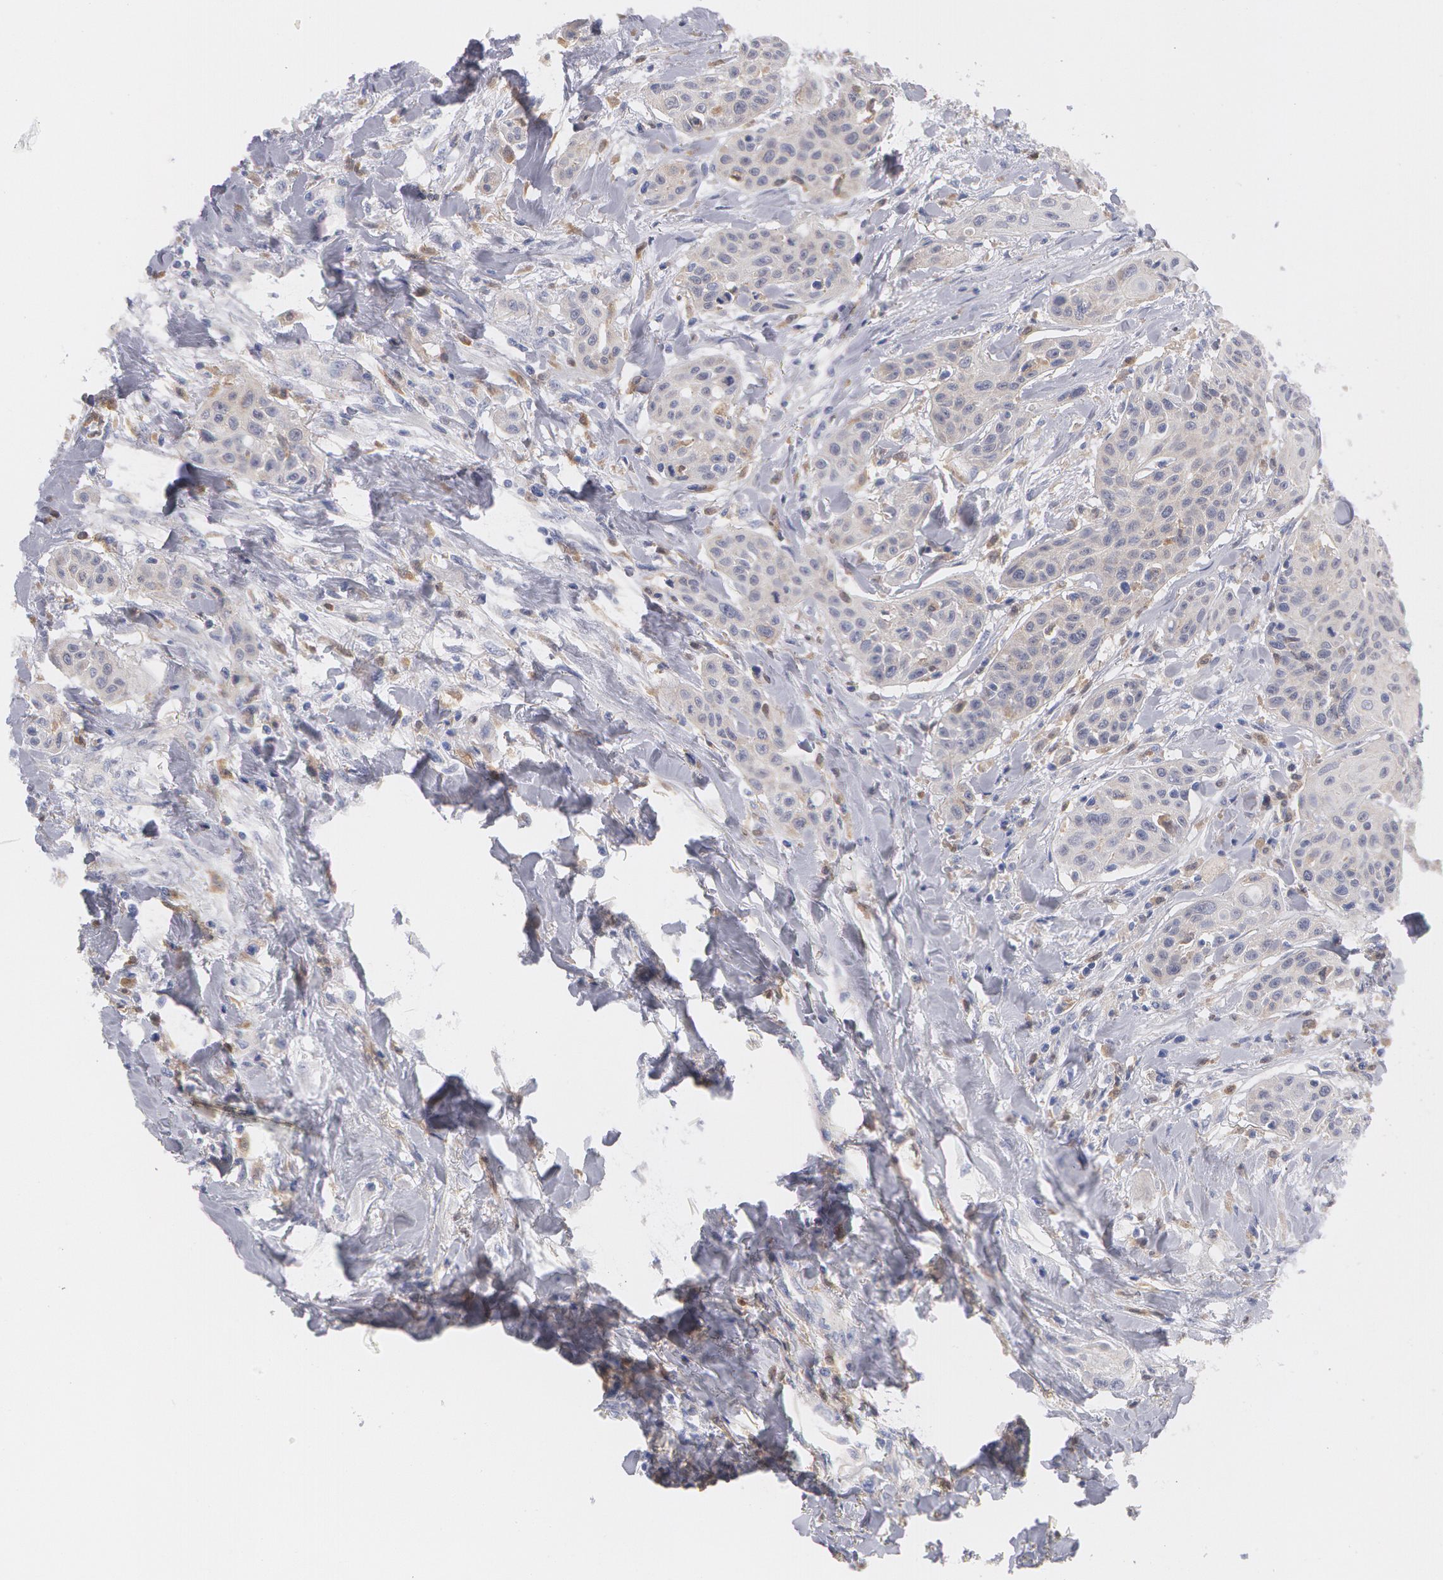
{"staining": {"intensity": "weak", "quantity": "25%-75%", "location": "cytoplasmic/membranous"}, "tissue": "head and neck cancer", "cell_type": "Tumor cells", "image_type": "cancer", "snomed": [{"axis": "morphology", "description": "Squamous cell carcinoma, NOS"}, {"axis": "morphology", "description": "Squamous cell carcinoma, metastatic, NOS"}, {"axis": "topography", "description": "Lymph node"}, {"axis": "topography", "description": "Salivary gland"}, {"axis": "topography", "description": "Head-Neck"}], "caption": "A brown stain highlights weak cytoplasmic/membranous positivity of a protein in human head and neck cancer (metastatic squamous cell carcinoma) tumor cells.", "gene": "SYK", "patient": {"sex": "female", "age": 74}}